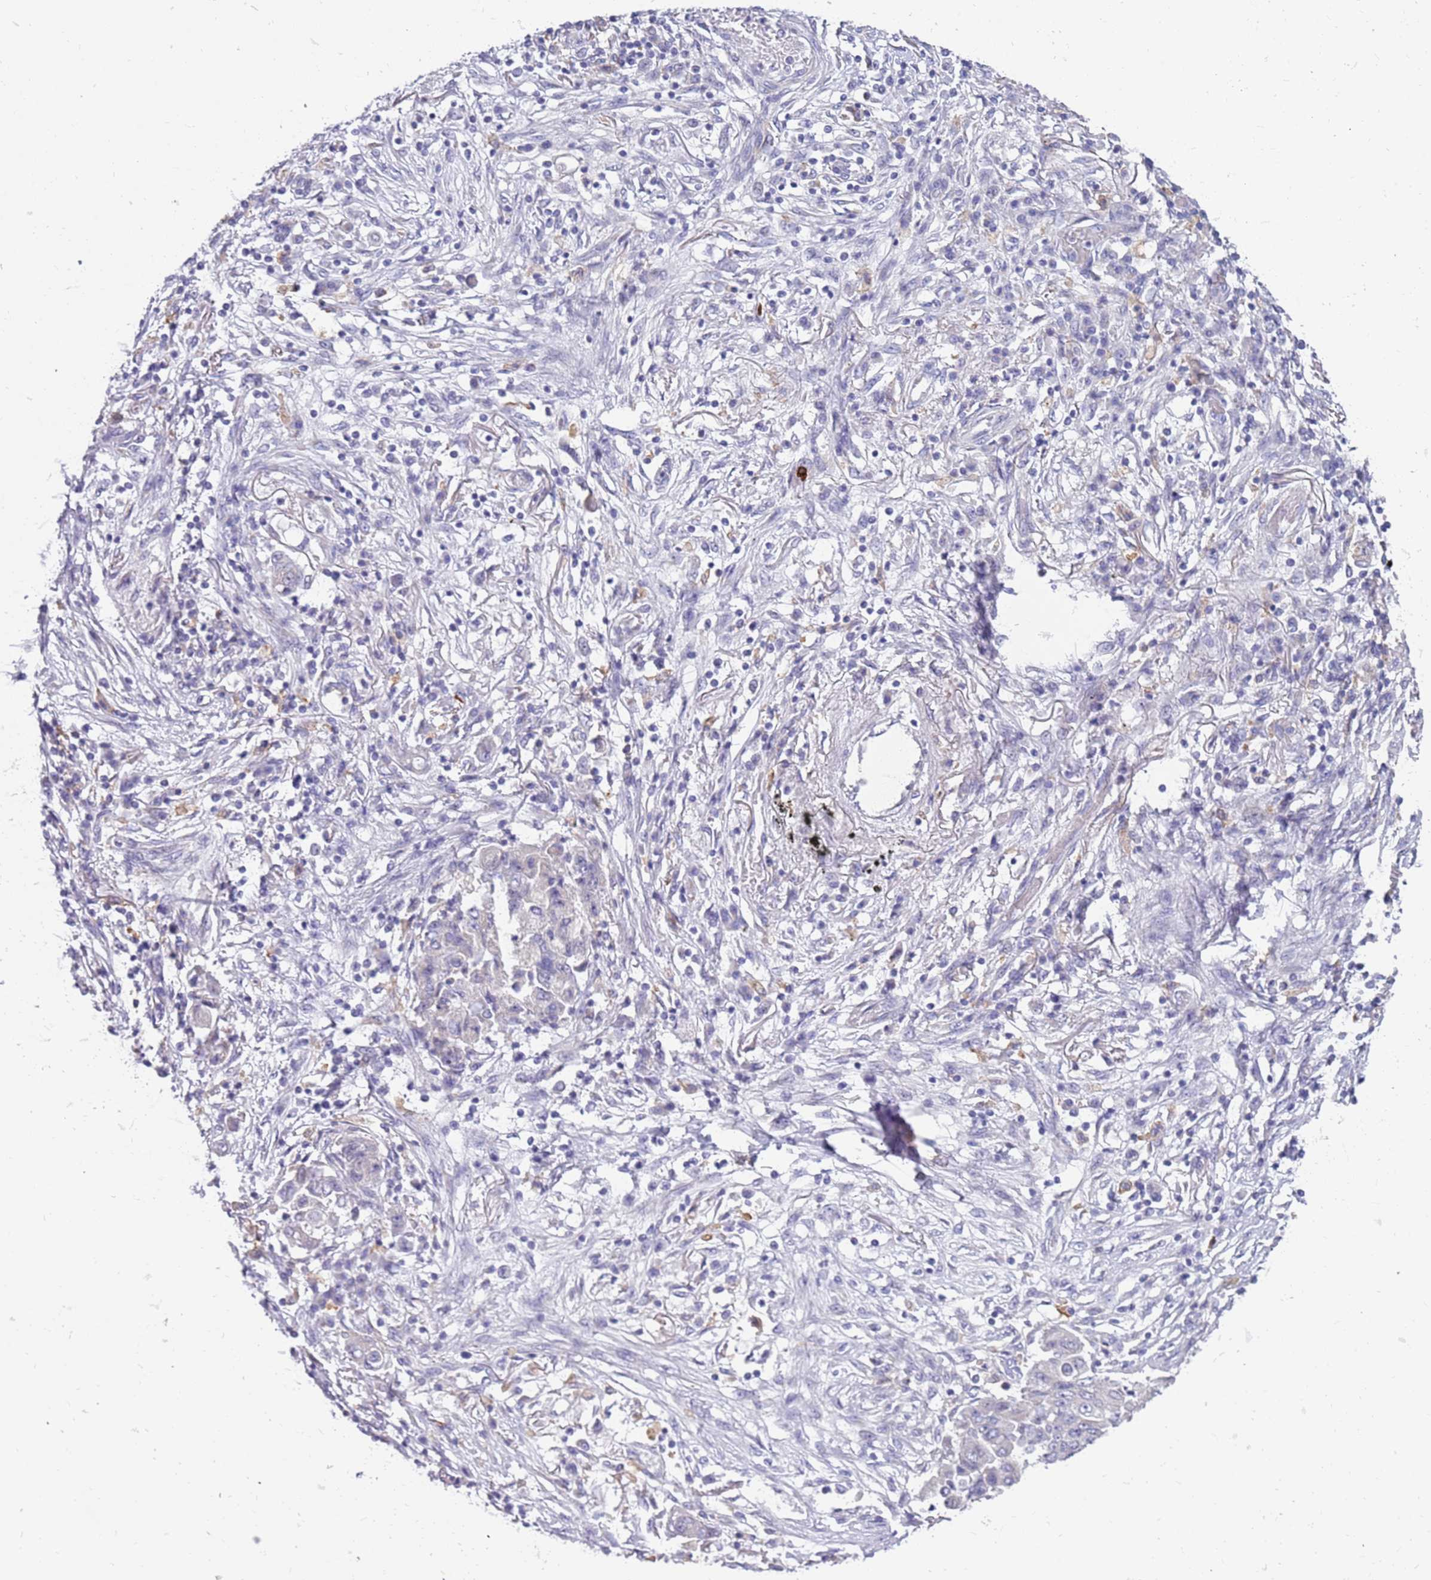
{"staining": {"intensity": "negative", "quantity": "none", "location": "none"}, "tissue": "lung cancer", "cell_type": "Tumor cells", "image_type": "cancer", "snomed": [{"axis": "morphology", "description": "Squamous cell carcinoma, NOS"}, {"axis": "topography", "description": "Lung"}], "caption": "There is no significant positivity in tumor cells of lung cancer (squamous cell carcinoma). Nuclei are stained in blue.", "gene": "RHCG", "patient": {"sex": "male", "age": 74}}